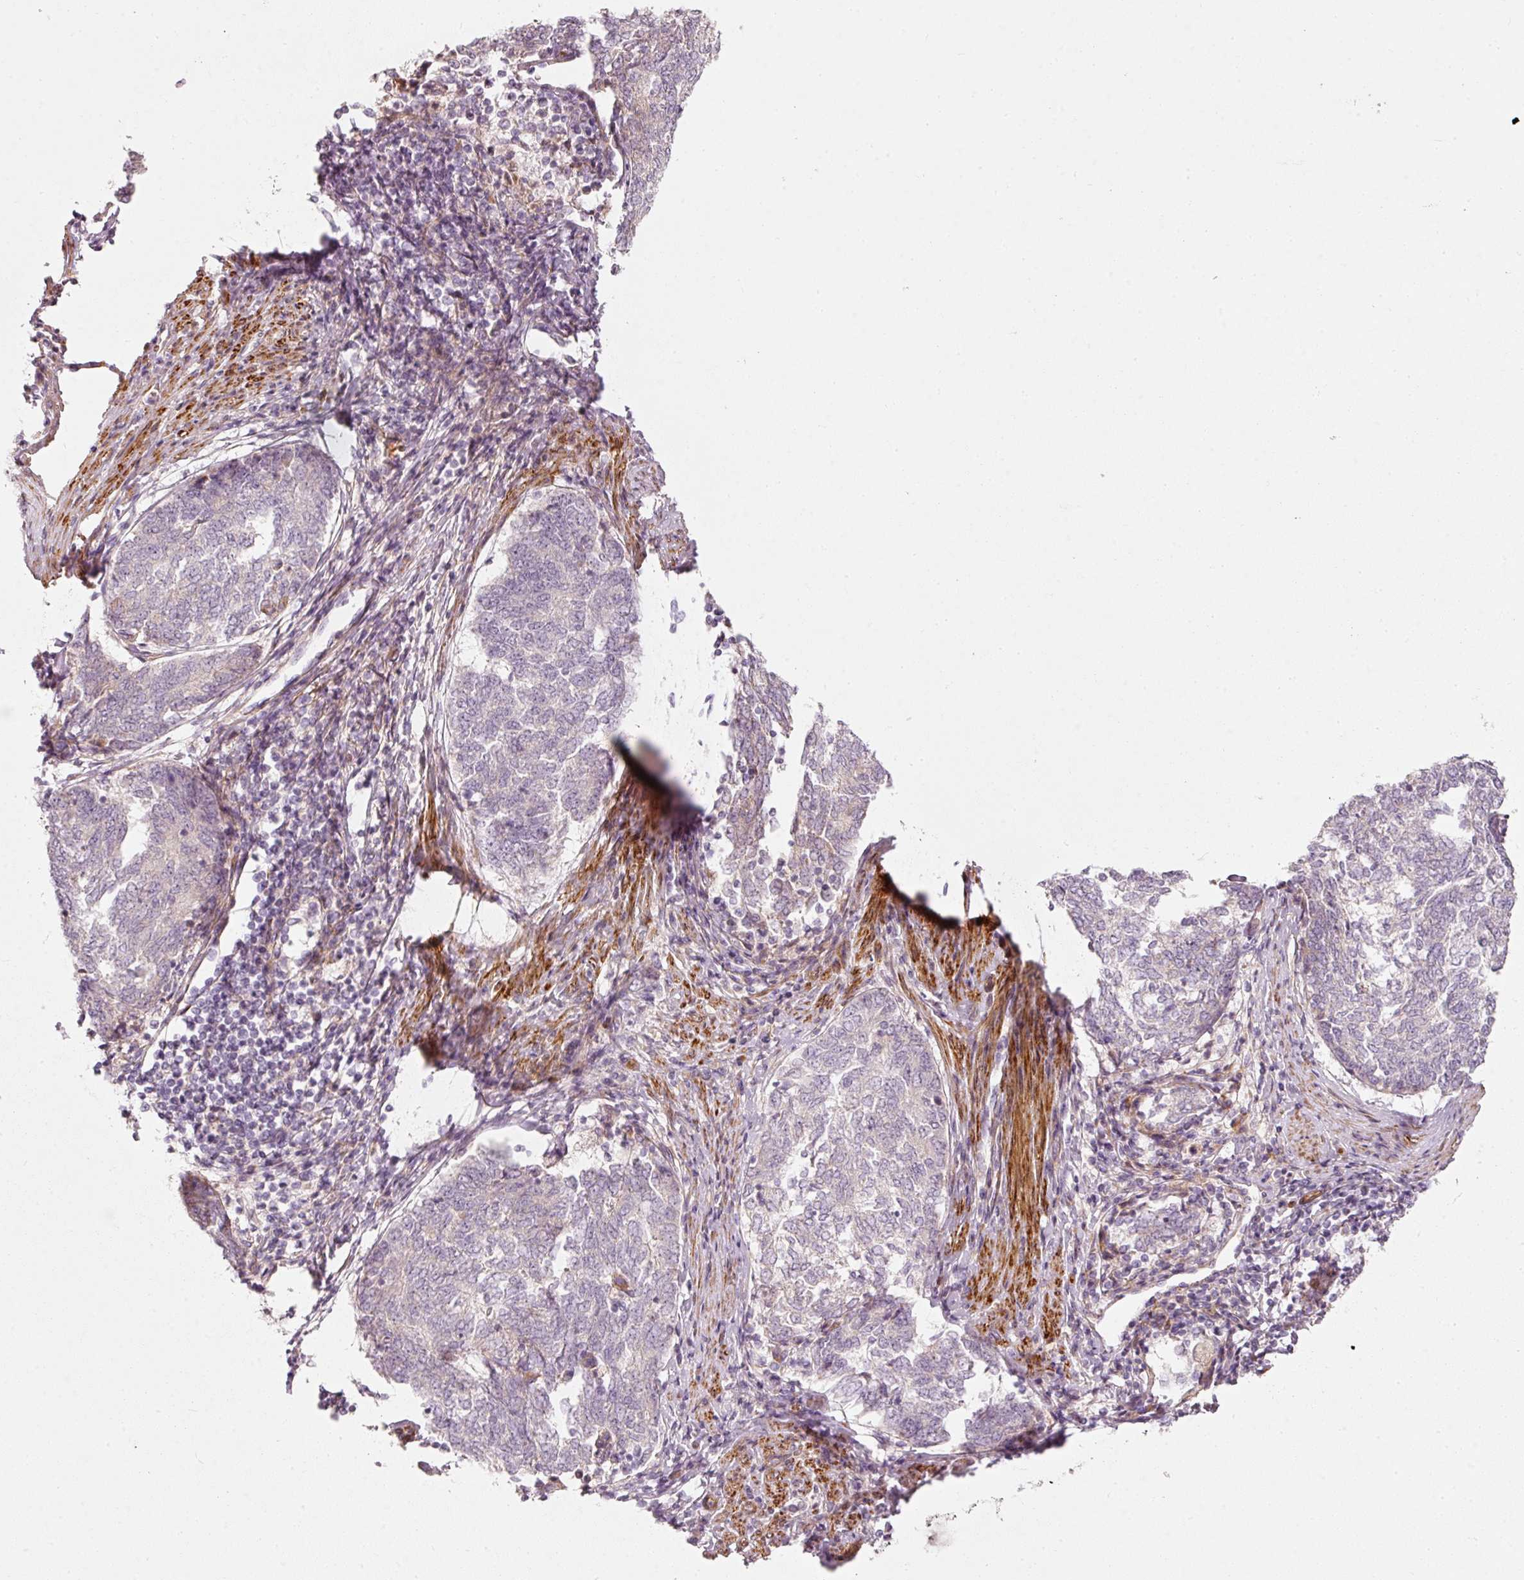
{"staining": {"intensity": "negative", "quantity": "none", "location": "none"}, "tissue": "endometrial cancer", "cell_type": "Tumor cells", "image_type": "cancer", "snomed": [{"axis": "morphology", "description": "Adenocarcinoma, NOS"}, {"axis": "topography", "description": "Endometrium"}], "caption": "Tumor cells show no significant positivity in endometrial adenocarcinoma. Nuclei are stained in blue.", "gene": "KCNQ1", "patient": {"sex": "female", "age": 80}}